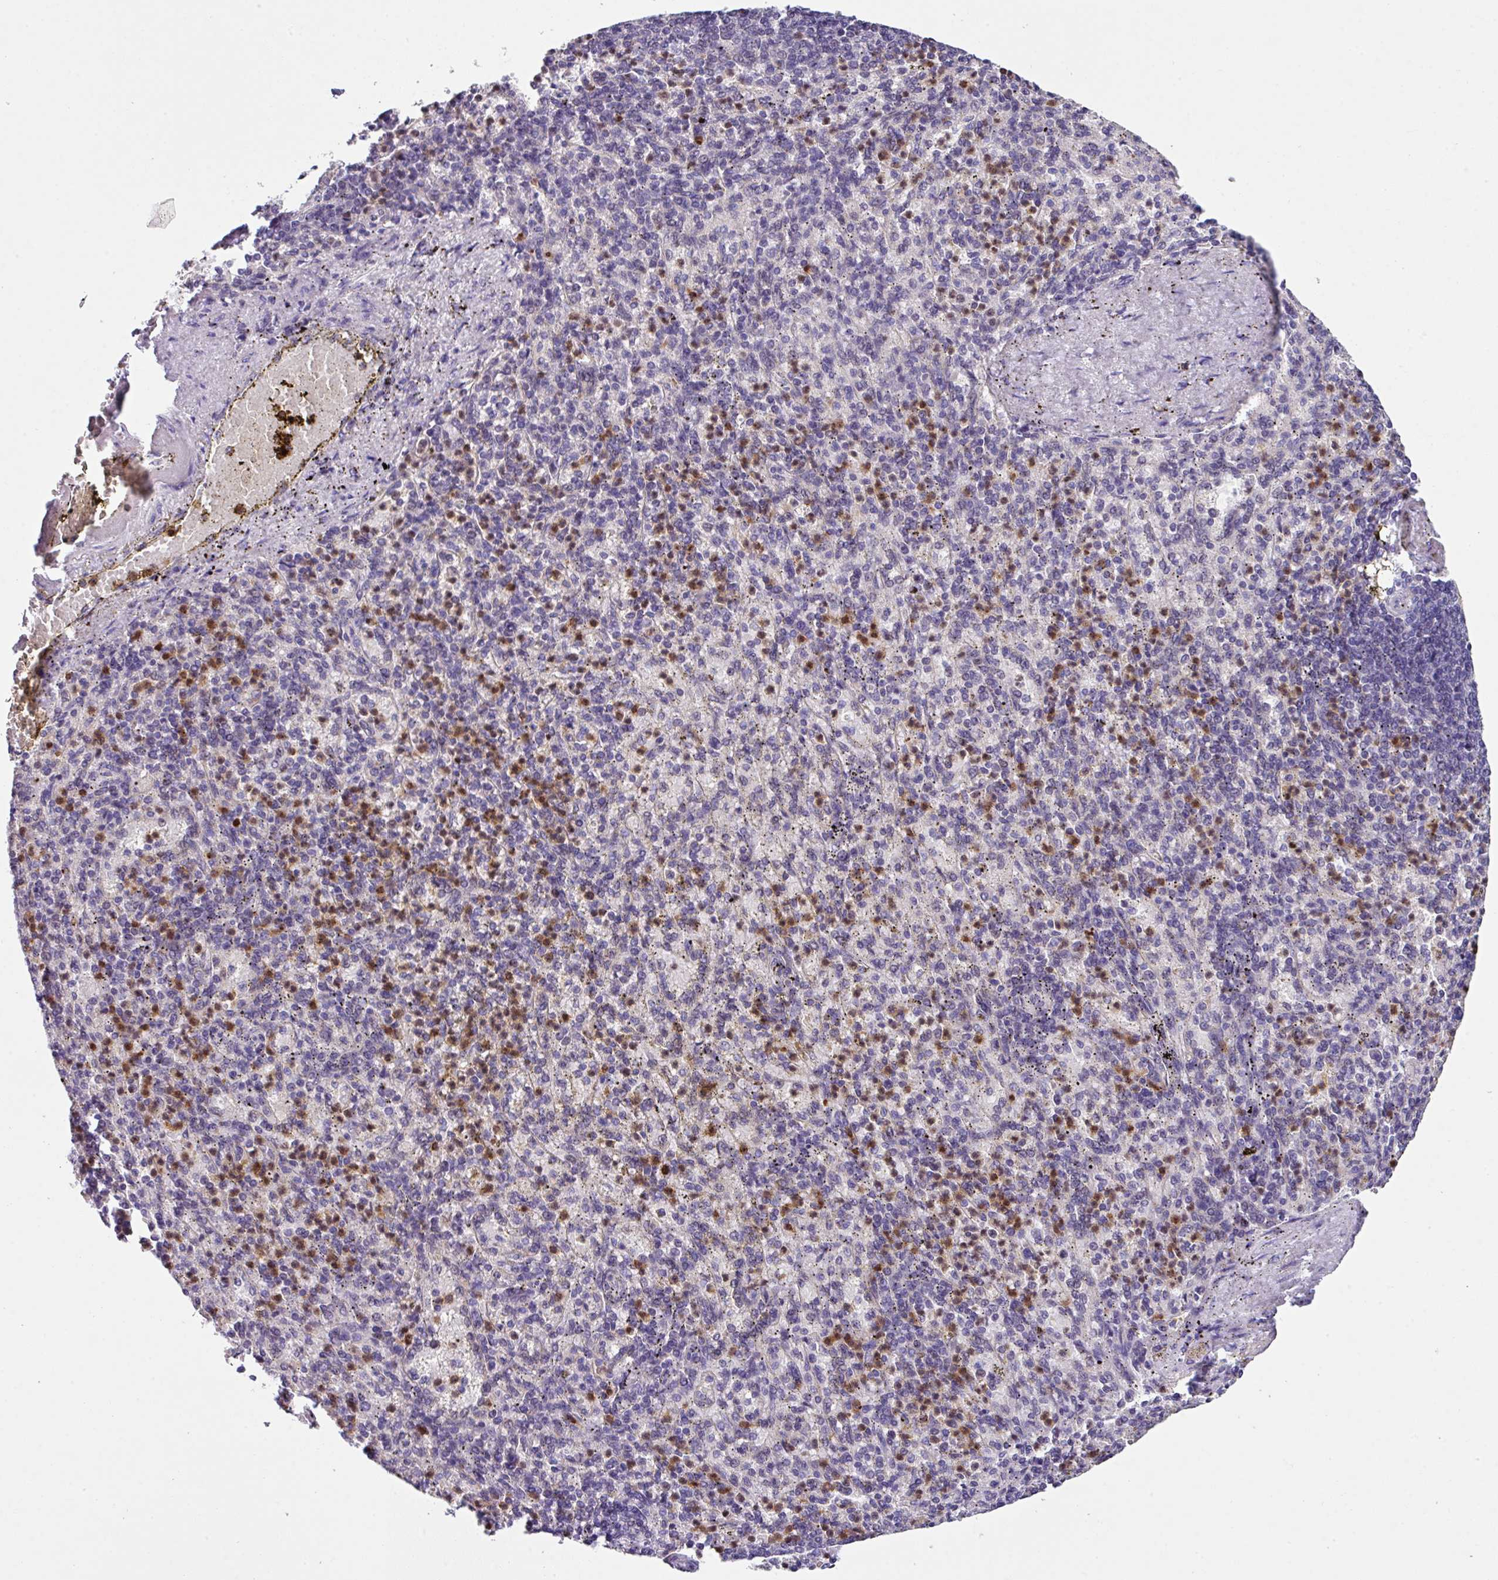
{"staining": {"intensity": "moderate", "quantity": "<25%", "location": "cytoplasmic/membranous,nuclear"}, "tissue": "spleen", "cell_type": "Cells in red pulp", "image_type": "normal", "snomed": [{"axis": "morphology", "description": "Normal tissue, NOS"}, {"axis": "topography", "description": "Spleen"}], "caption": "Moderate cytoplasmic/membranous,nuclear staining is present in about <25% of cells in red pulp in benign spleen.", "gene": "ZFP3", "patient": {"sex": "female", "age": 74}}